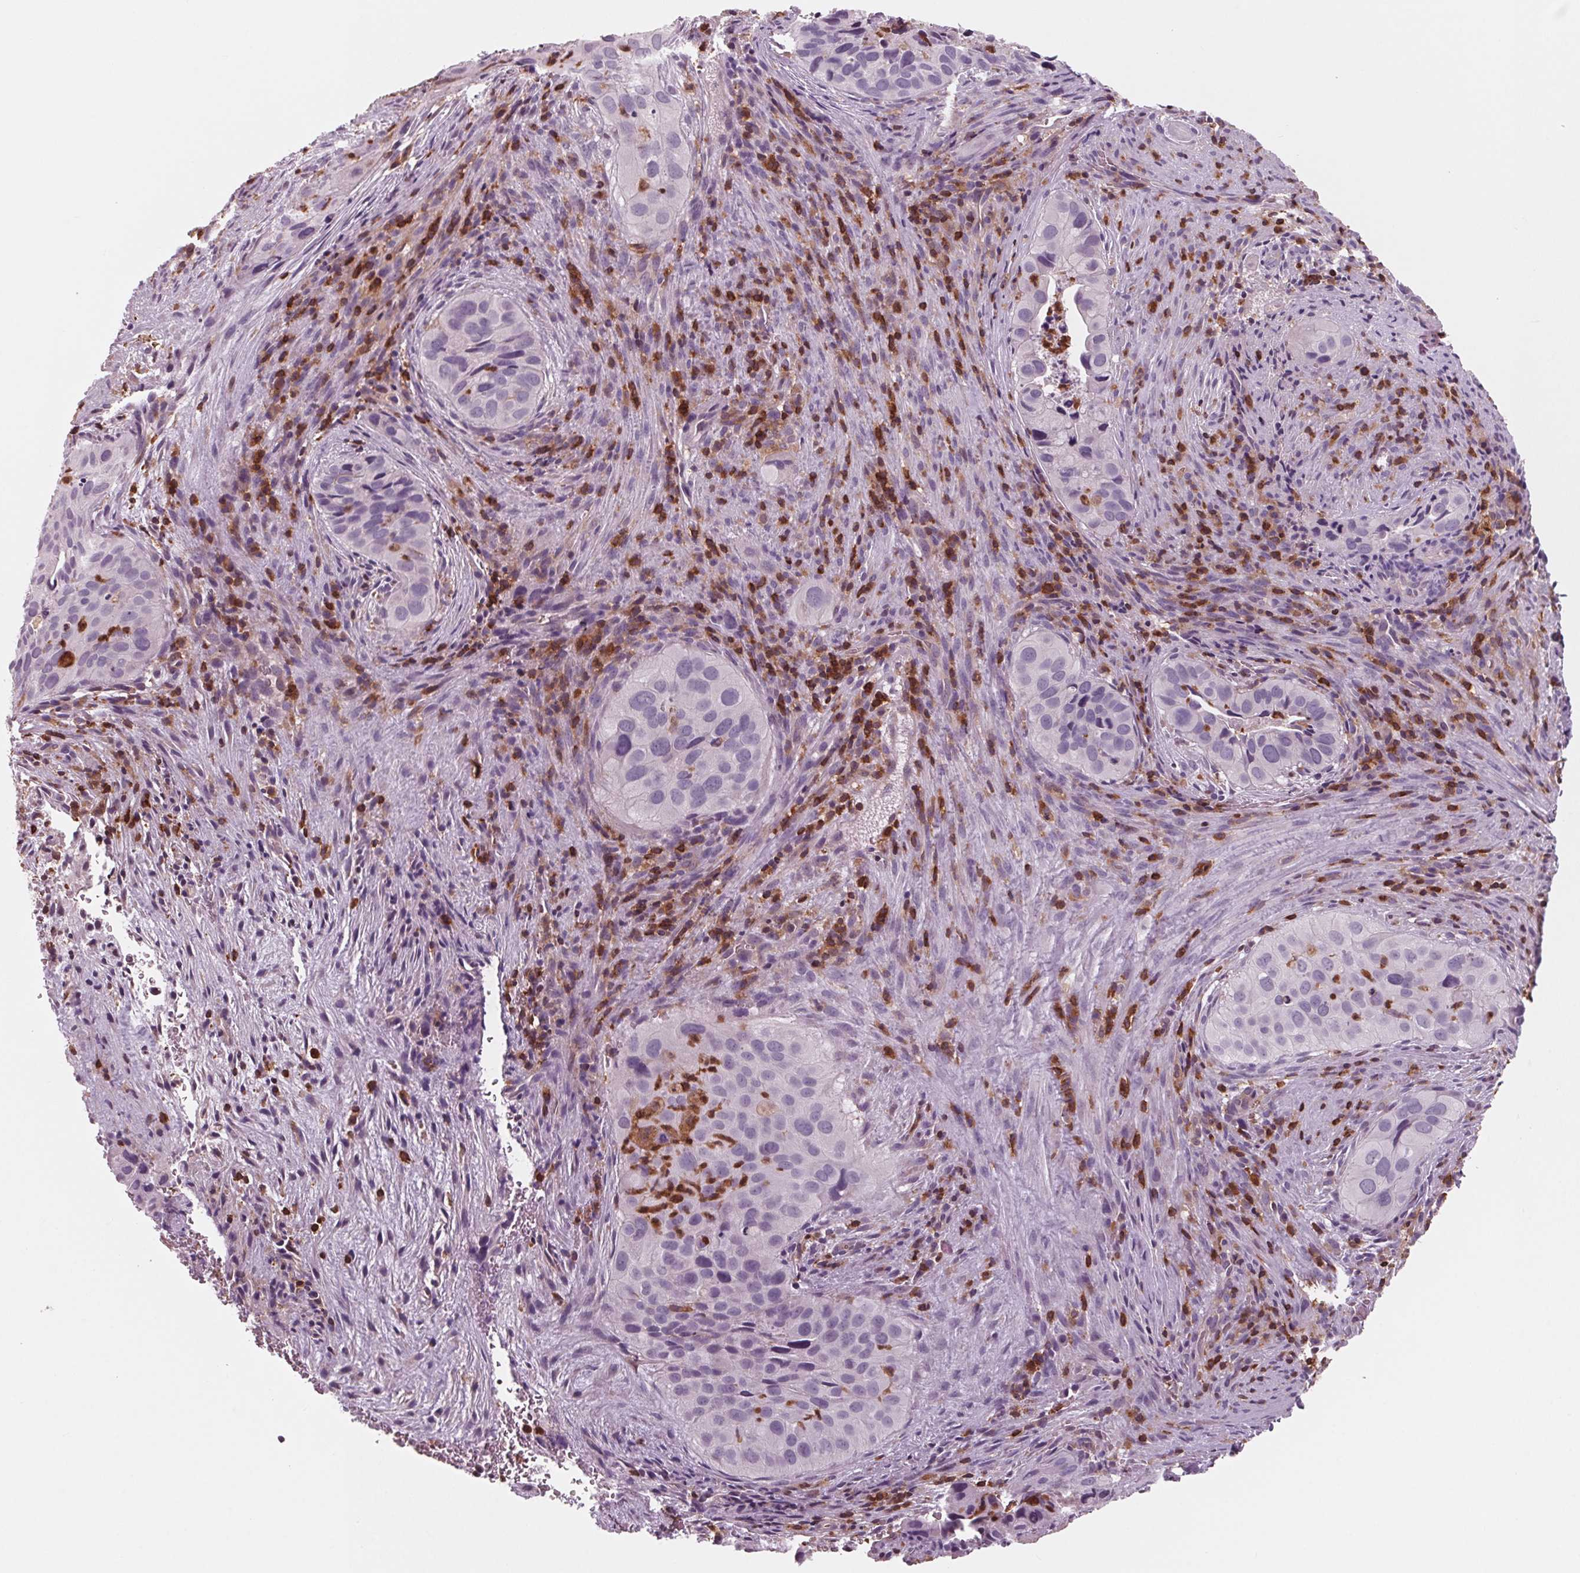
{"staining": {"intensity": "negative", "quantity": "none", "location": "none"}, "tissue": "cervical cancer", "cell_type": "Tumor cells", "image_type": "cancer", "snomed": [{"axis": "morphology", "description": "Squamous cell carcinoma, NOS"}, {"axis": "topography", "description": "Cervix"}], "caption": "This is an IHC micrograph of human cervical cancer. There is no expression in tumor cells.", "gene": "ARHGAP25", "patient": {"sex": "female", "age": 38}}